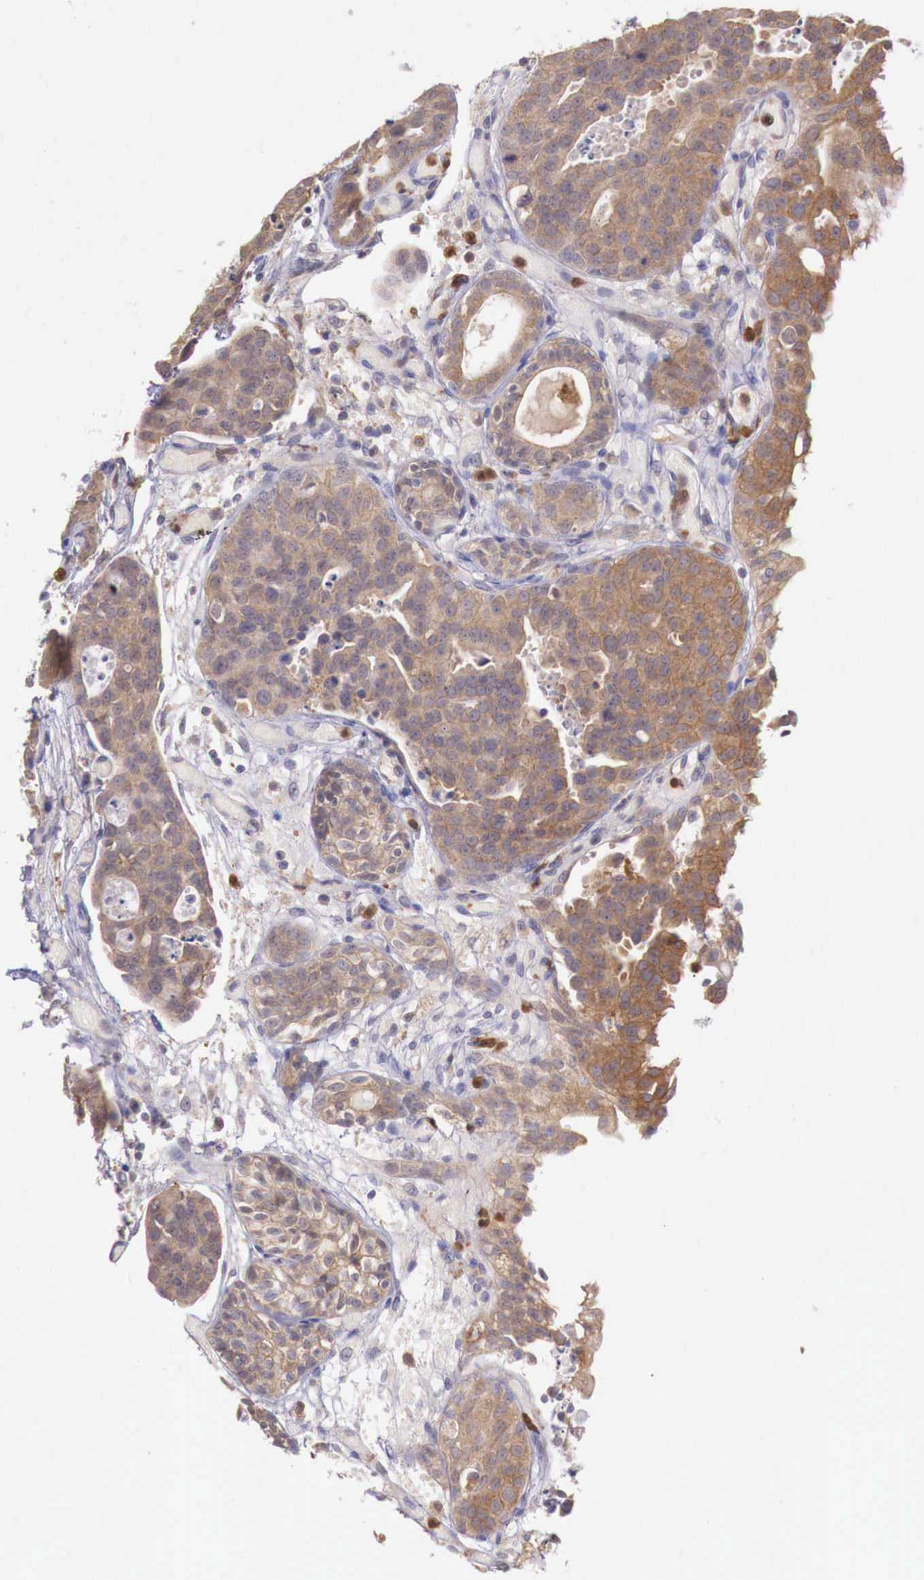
{"staining": {"intensity": "moderate", "quantity": ">75%", "location": "cytoplasmic/membranous"}, "tissue": "urothelial cancer", "cell_type": "Tumor cells", "image_type": "cancer", "snomed": [{"axis": "morphology", "description": "Urothelial carcinoma, High grade"}, {"axis": "topography", "description": "Urinary bladder"}], "caption": "Protein expression analysis of human high-grade urothelial carcinoma reveals moderate cytoplasmic/membranous positivity in about >75% of tumor cells. (DAB (3,3'-diaminobenzidine) IHC, brown staining for protein, blue staining for nuclei).", "gene": "GAB2", "patient": {"sex": "male", "age": 78}}